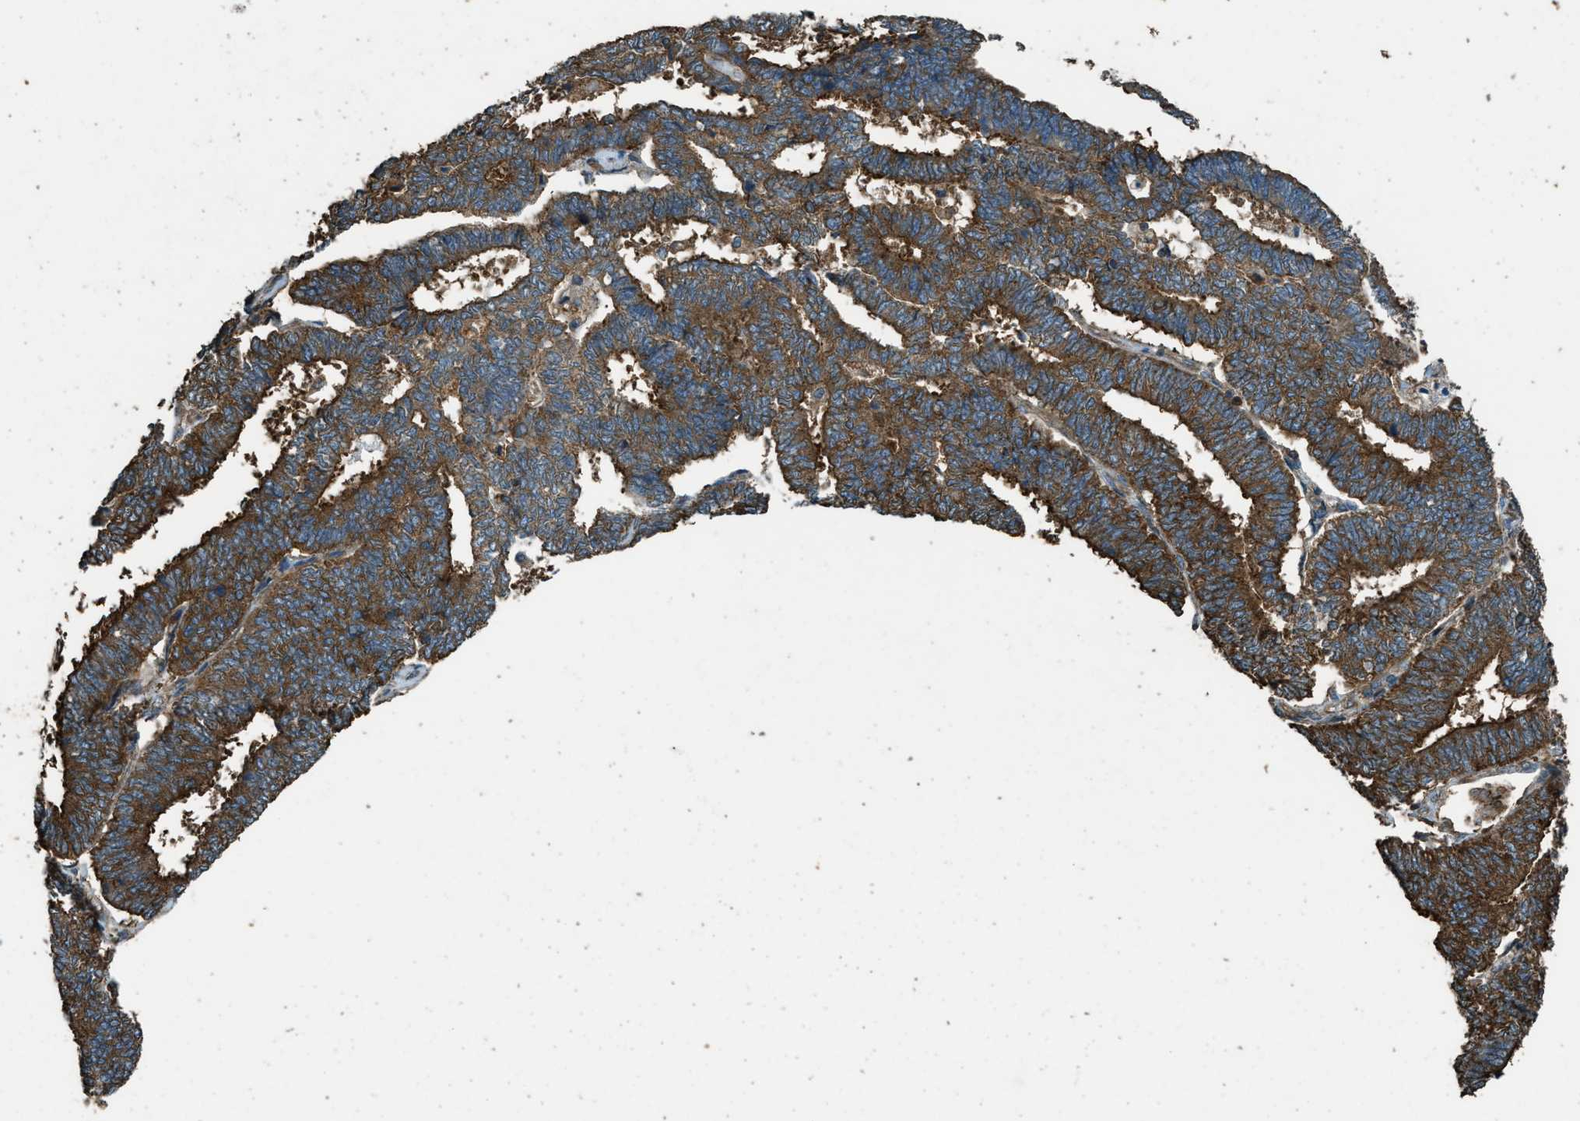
{"staining": {"intensity": "strong", "quantity": ">75%", "location": "cytoplasmic/membranous"}, "tissue": "endometrial cancer", "cell_type": "Tumor cells", "image_type": "cancer", "snomed": [{"axis": "morphology", "description": "Adenocarcinoma, NOS"}, {"axis": "topography", "description": "Endometrium"}], "caption": "Adenocarcinoma (endometrial) stained with immunohistochemistry (IHC) shows strong cytoplasmic/membranous staining in approximately >75% of tumor cells. The staining was performed using DAB (3,3'-diaminobenzidine) to visualize the protein expression in brown, while the nuclei were stained in blue with hematoxylin (Magnification: 20x).", "gene": "MARS1", "patient": {"sex": "female", "age": 70}}